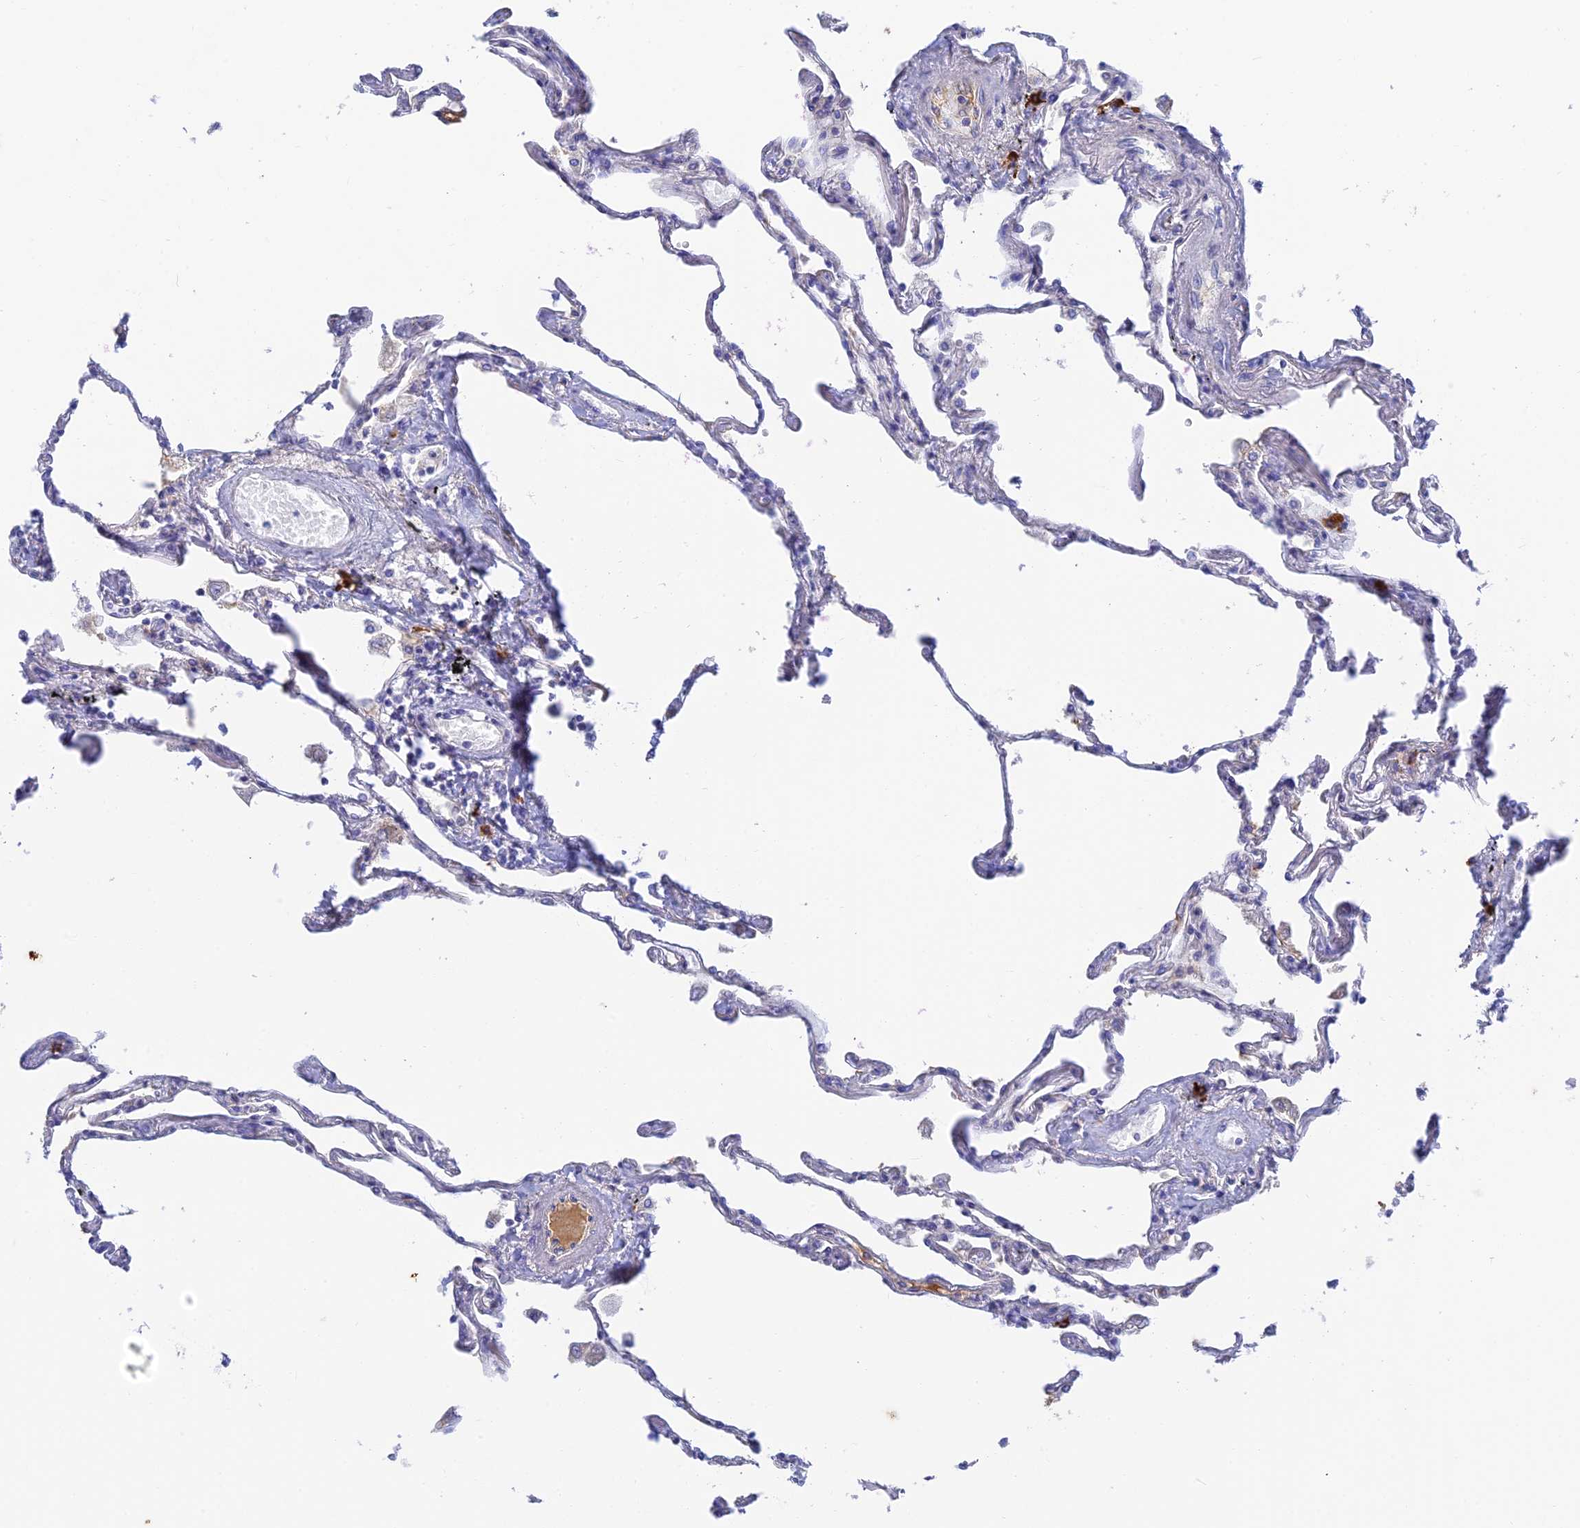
{"staining": {"intensity": "negative", "quantity": "none", "location": "none"}, "tissue": "lung", "cell_type": "Alveolar cells", "image_type": "normal", "snomed": [{"axis": "morphology", "description": "Normal tissue, NOS"}, {"axis": "topography", "description": "Lung"}], "caption": "High power microscopy photomicrograph of an immunohistochemistry micrograph of benign lung, revealing no significant staining in alveolar cells.", "gene": "CEP152", "patient": {"sex": "female", "age": 67}}